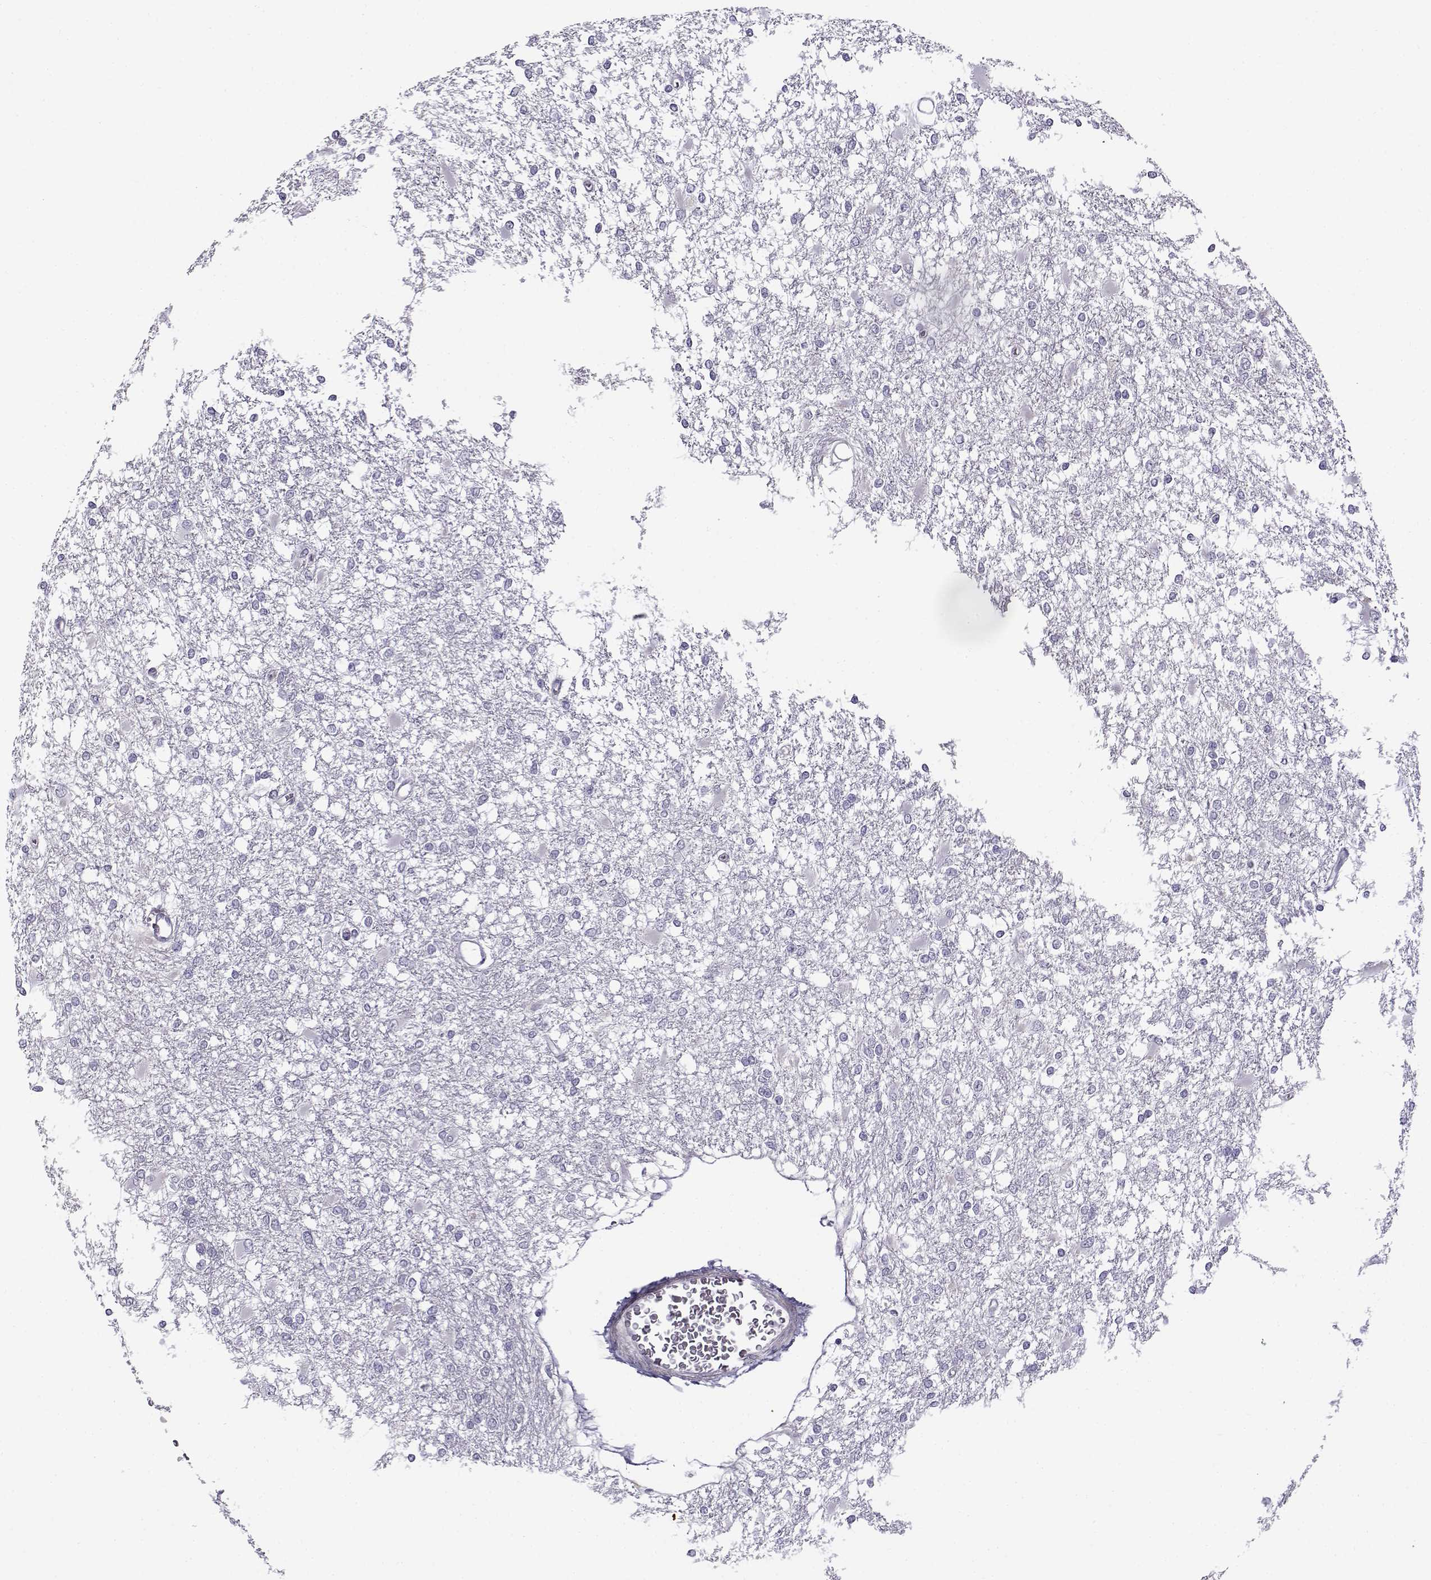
{"staining": {"intensity": "negative", "quantity": "none", "location": "none"}, "tissue": "glioma", "cell_type": "Tumor cells", "image_type": "cancer", "snomed": [{"axis": "morphology", "description": "Glioma, malignant, High grade"}, {"axis": "topography", "description": "Cerebral cortex"}], "caption": "The IHC image has no significant expression in tumor cells of malignant high-grade glioma tissue. (Immunohistochemistry, brightfield microscopy, high magnification).", "gene": "TEX55", "patient": {"sex": "male", "age": 79}}